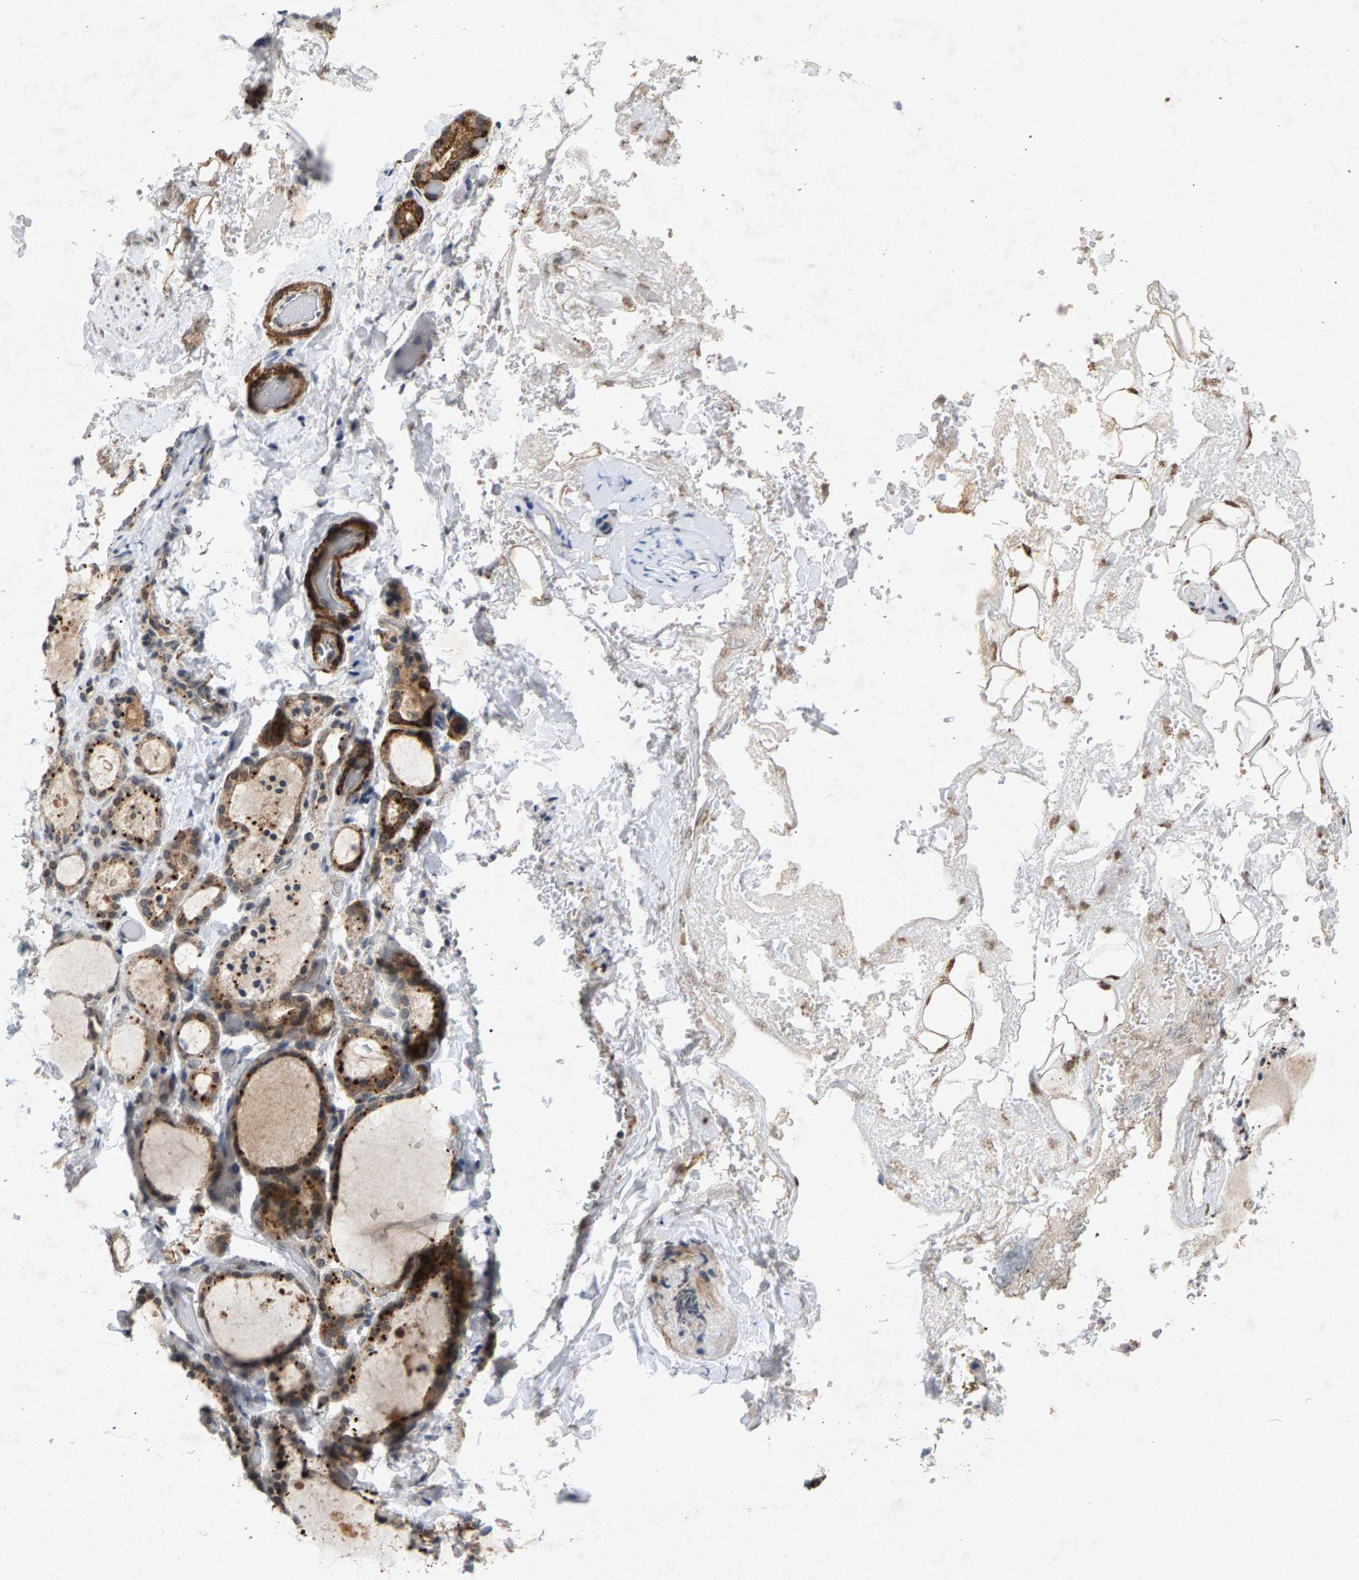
{"staining": {"intensity": "moderate", "quantity": "25%-75%", "location": "cytoplasmic/membranous"}, "tissue": "thyroid gland", "cell_type": "Glandular cells", "image_type": "normal", "snomed": [{"axis": "morphology", "description": "Normal tissue, NOS"}, {"axis": "topography", "description": "Thyroid gland"}], "caption": "Moderate cytoplasmic/membranous positivity is seen in about 25%-75% of glandular cells in normal thyroid gland.", "gene": "ZPR1", "patient": {"sex": "female", "age": 44}}